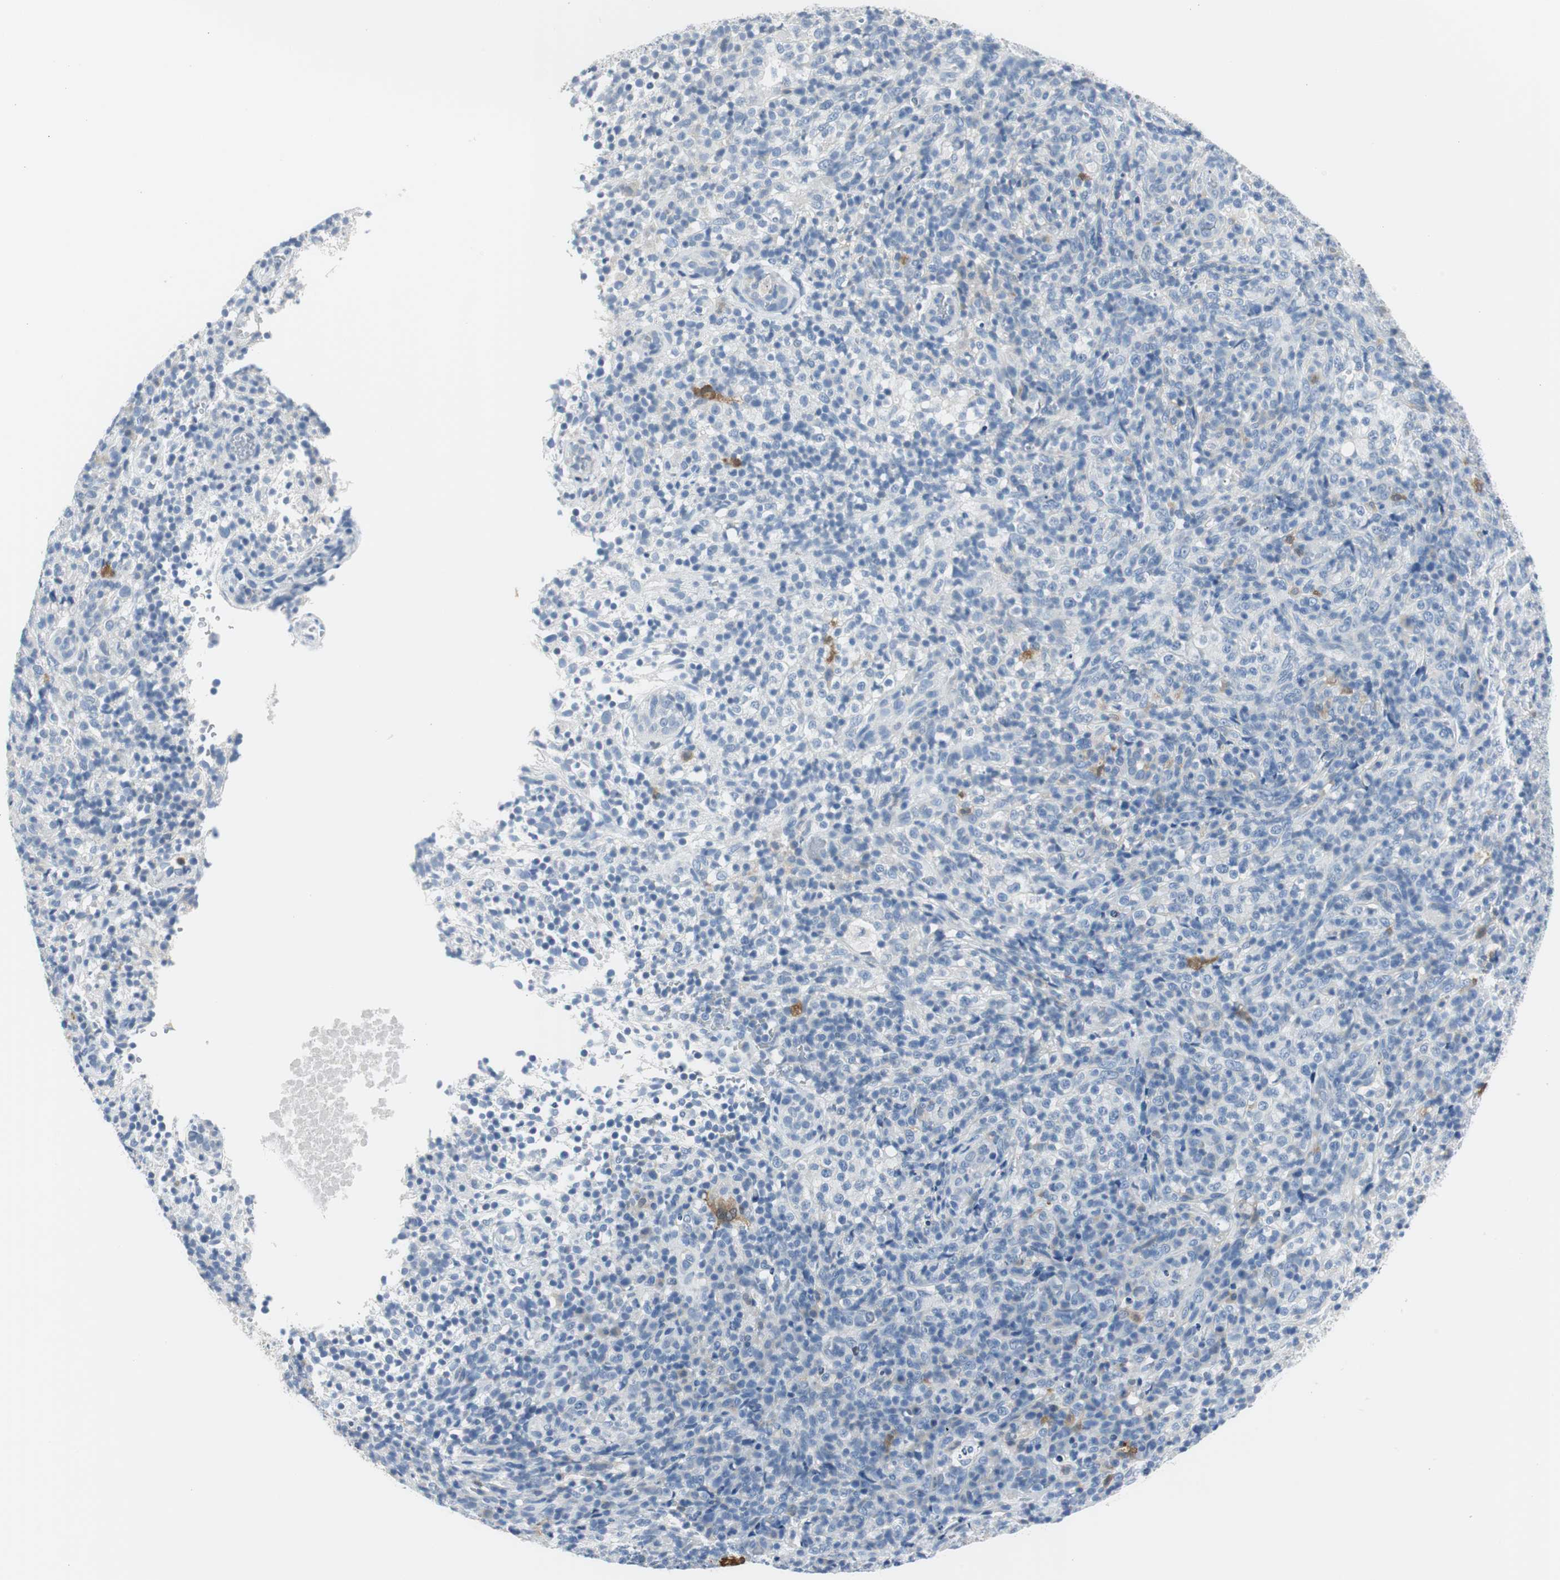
{"staining": {"intensity": "negative", "quantity": "none", "location": "none"}, "tissue": "lymphoma", "cell_type": "Tumor cells", "image_type": "cancer", "snomed": [{"axis": "morphology", "description": "Malignant lymphoma, non-Hodgkin's type, High grade"}, {"axis": "topography", "description": "Lymph node"}], "caption": "This is an immunohistochemistry (IHC) photomicrograph of human high-grade malignant lymphoma, non-Hodgkin's type. There is no staining in tumor cells.", "gene": "FBP1", "patient": {"sex": "female", "age": 76}}